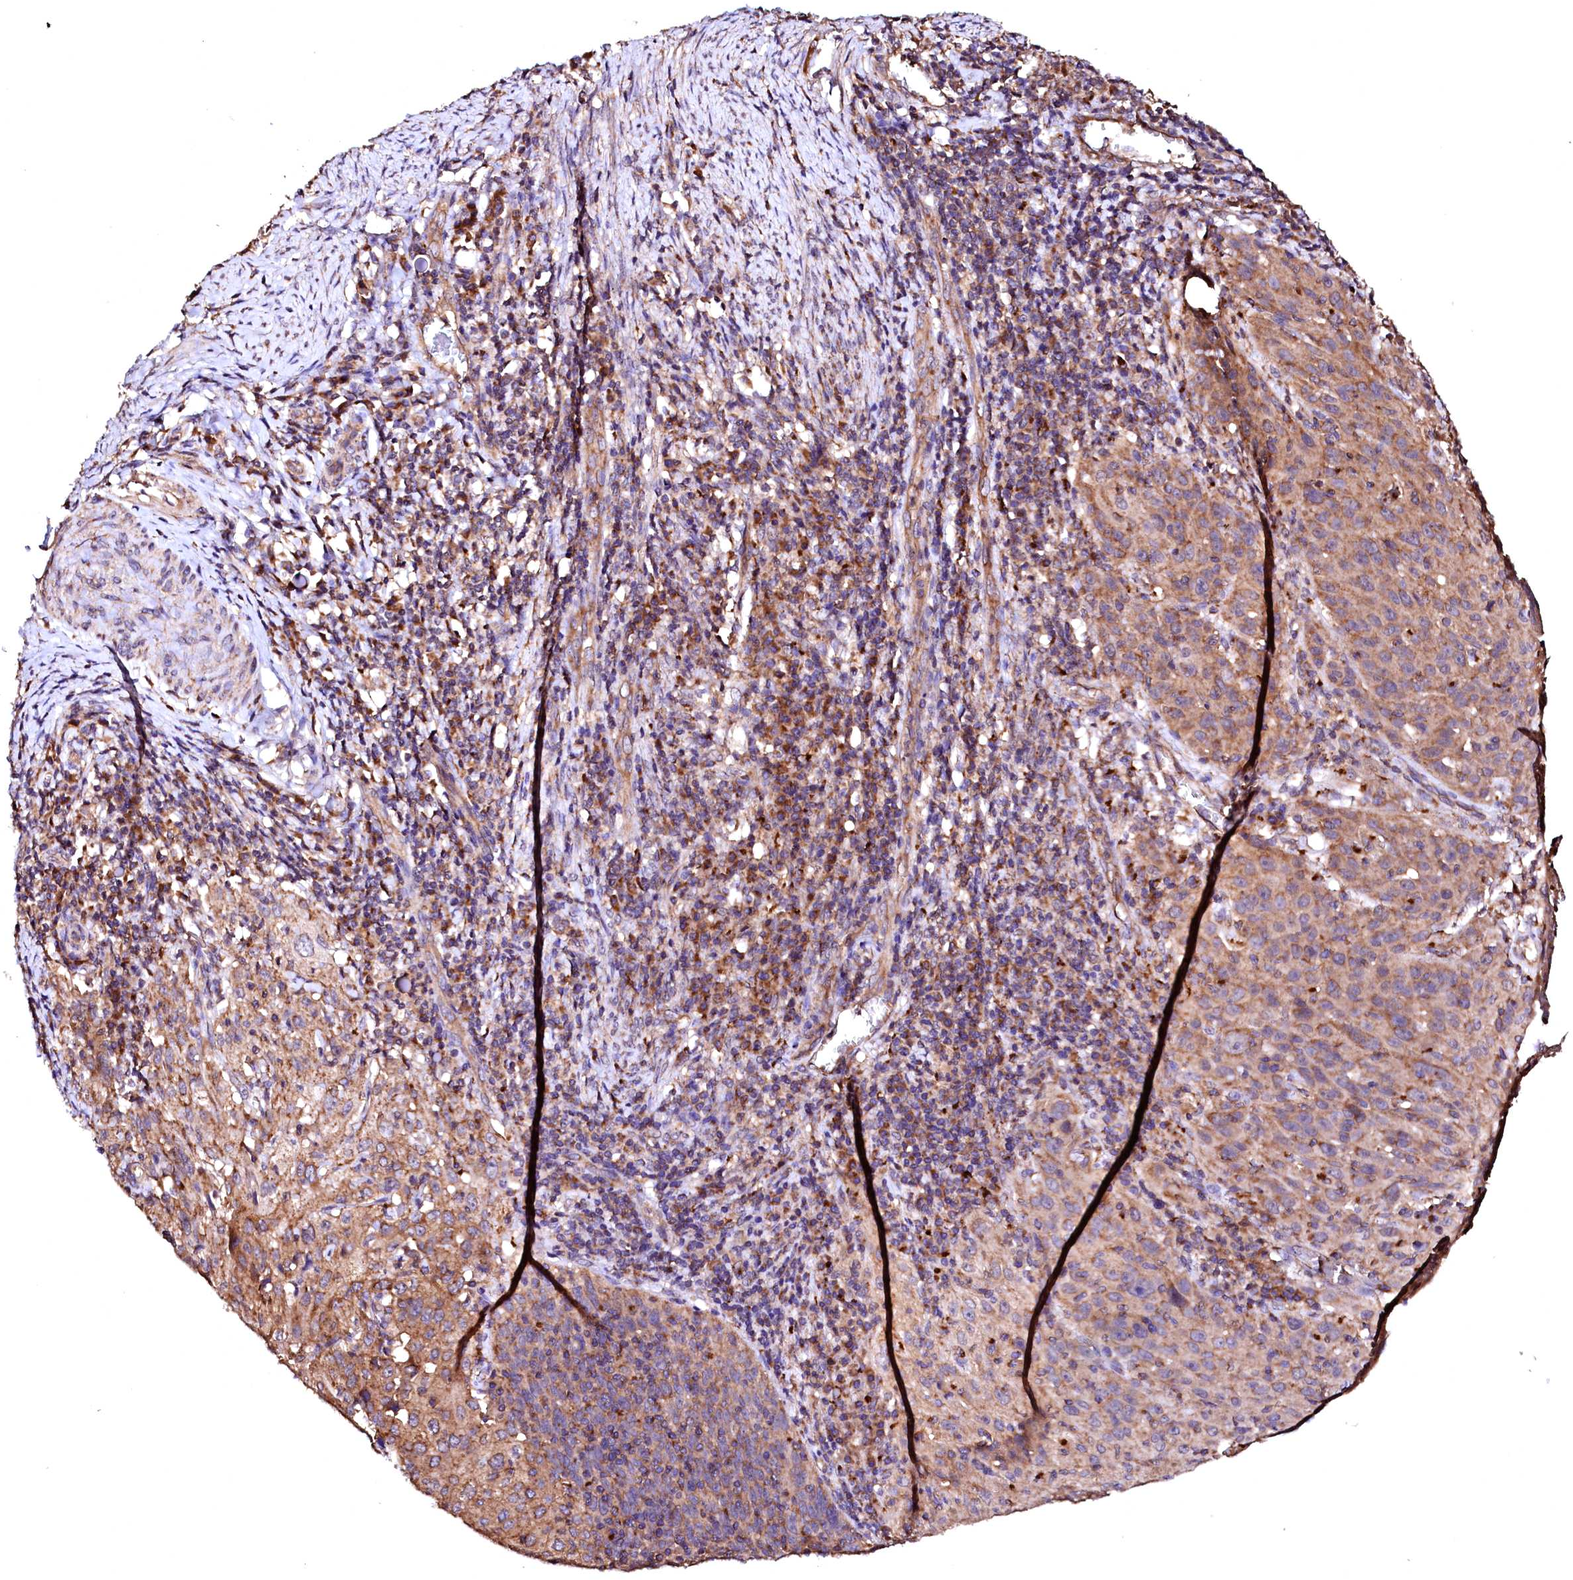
{"staining": {"intensity": "moderate", "quantity": ">75%", "location": "cytoplasmic/membranous"}, "tissue": "cervical cancer", "cell_type": "Tumor cells", "image_type": "cancer", "snomed": [{"axis": "morphology", "description": "Squamous cell carcinoma, NOS"}, {"axis": "topography", "description": "Cervix"}], "caption": "Immunohistochemistry (IHC) (DAB) staining of cervical squamous cell carcinoma reveals moderate cytoplasmic/membranous protein staining in approximately >75% of tumor cells. (IHC, brightfield microscopy, high magnification).", "gene": "ST3GAL1", "patient": {"sex": "female", "age": 50}}